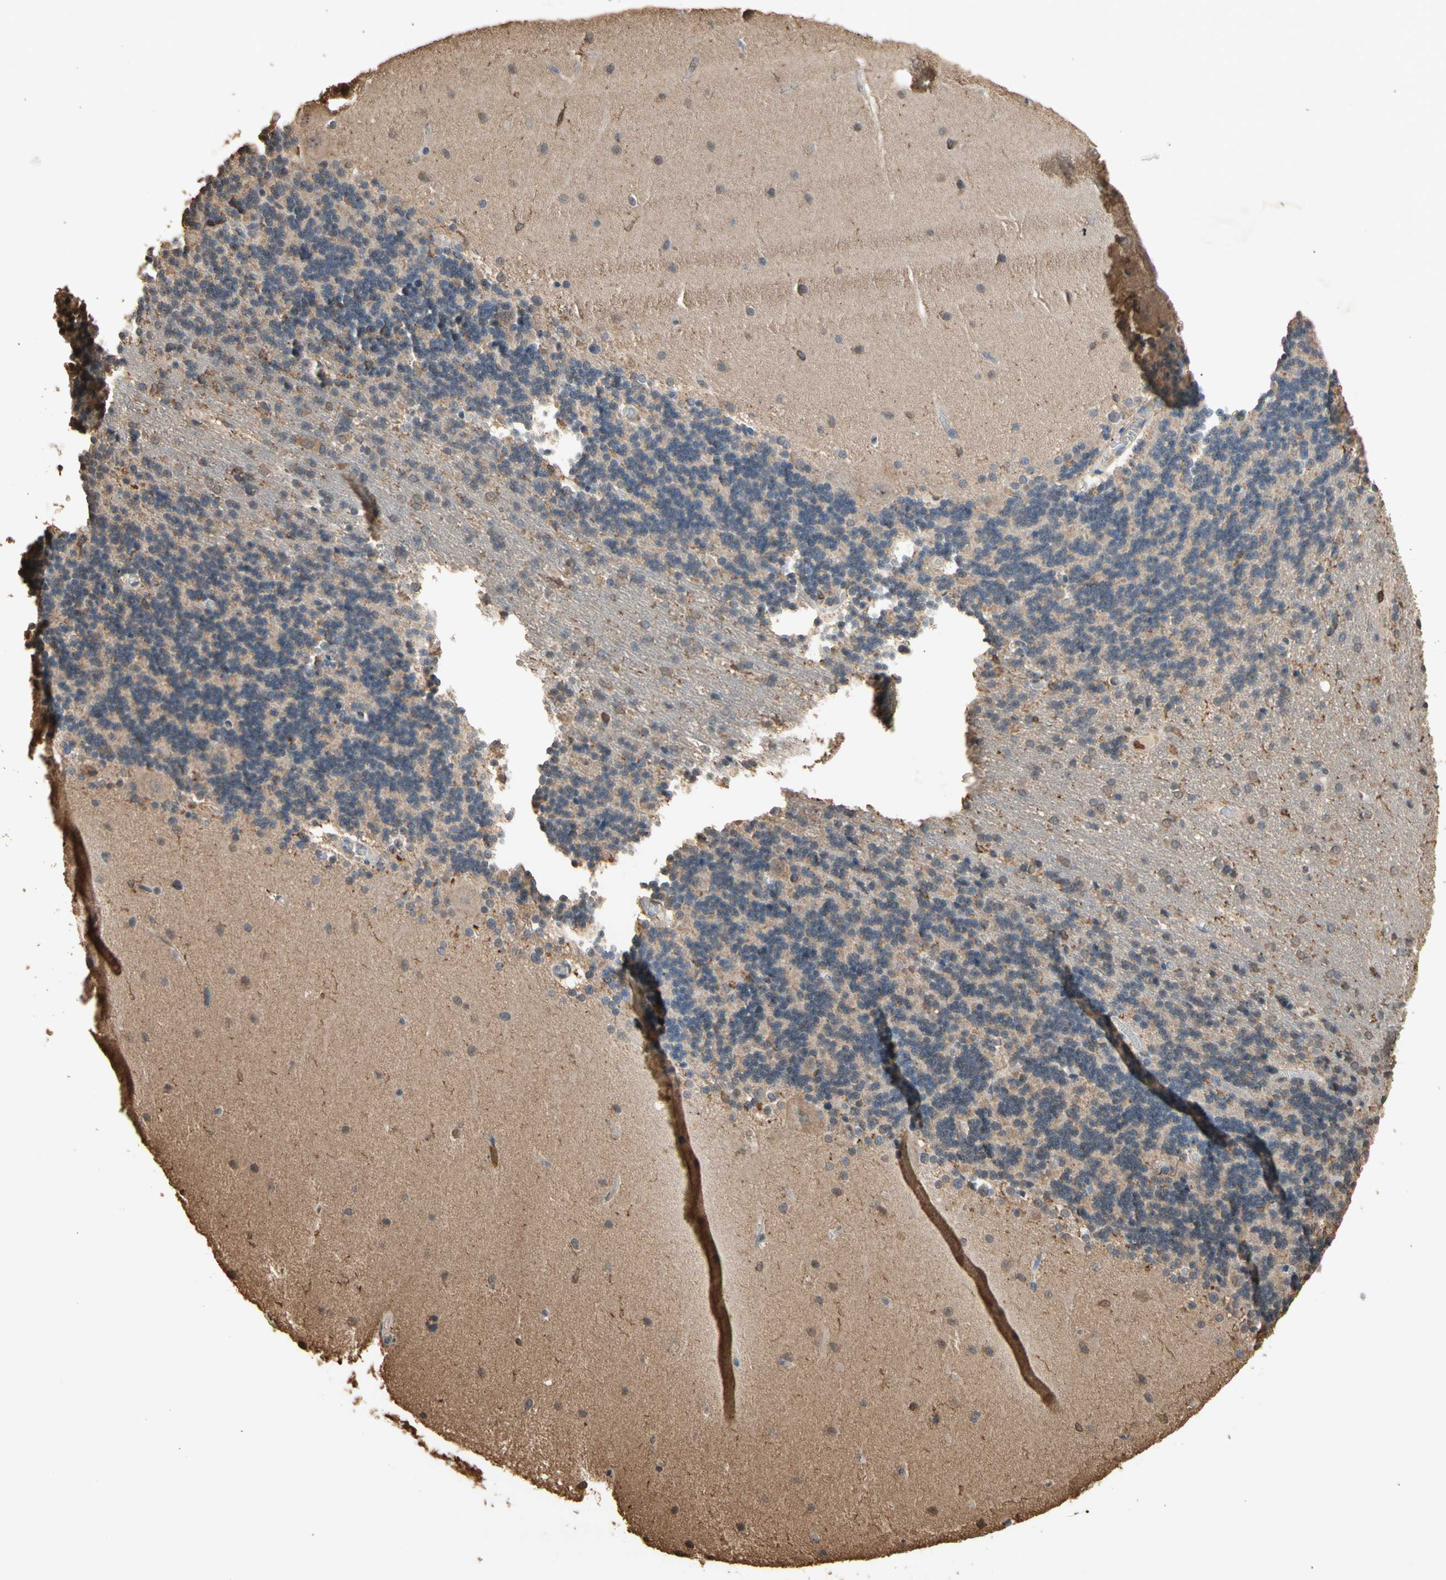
{"staining": {"intensity": "moderate", "quantity": "25%-75%", "location": "cytoplasmic/membranous"}, "tissue": "cerebellum", "cell_type": "Cells in granular layer", "image_type": "normal", "snomed": [{"axis": "morphology", "description": "Normal tissue, NOS"}, {"axis": "topography", "description": "Cerebellum"}], "caption": "Cerebellum stained with immunohistochemistry (IHC) shows moderate cytoplasmic/membranous positivity in approximately 25%-75% of cells in granular layer. (DAB = brown stain, brightfield microscopy at high magnification).", "gene": "TNFSF13B", "patient": {"sex": "female", "age": 54}}